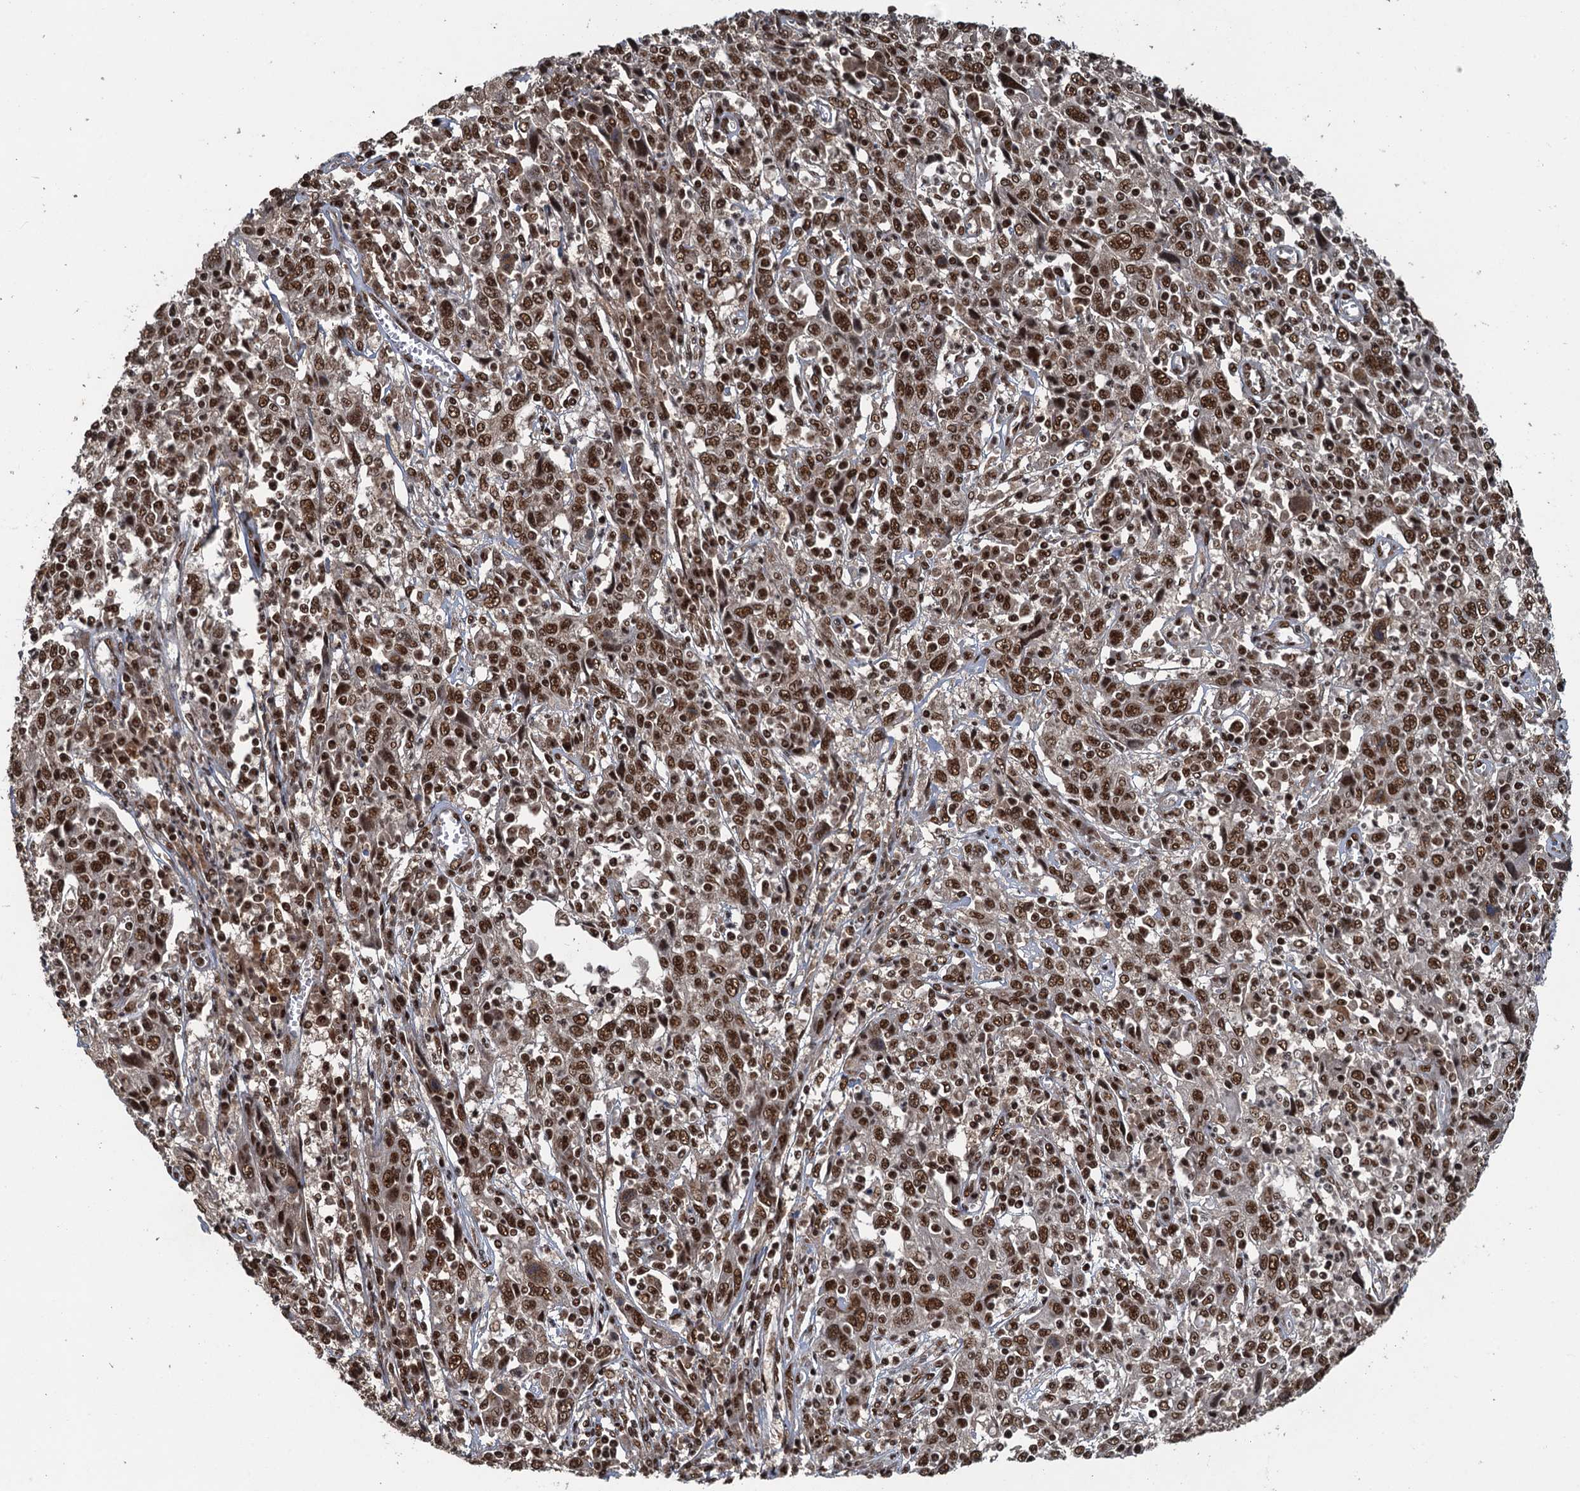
{"staining": {"intensity": "moderate", "quantity": ">75%", "location": "nuclear"}, "tissue": "cervical cancer", "cell_type": "Tumor cells", "image_type": "cancer", "snomed": [{"axis": "morphology", "description": "Squamous cell carcinoma, NOS"}, {"axis": "topography", "description": "Cervix"}], "caption": "Tumor cells reveal medium levels of moderate nuclear positivity in about >75% of cells in human squamous cell carcinoma (cervical). (brown staining indicates protein expression, while blue staining denotes nuclei).", "gene": "ZC3H18", "patient": {"sex": "female", "age": 46}}